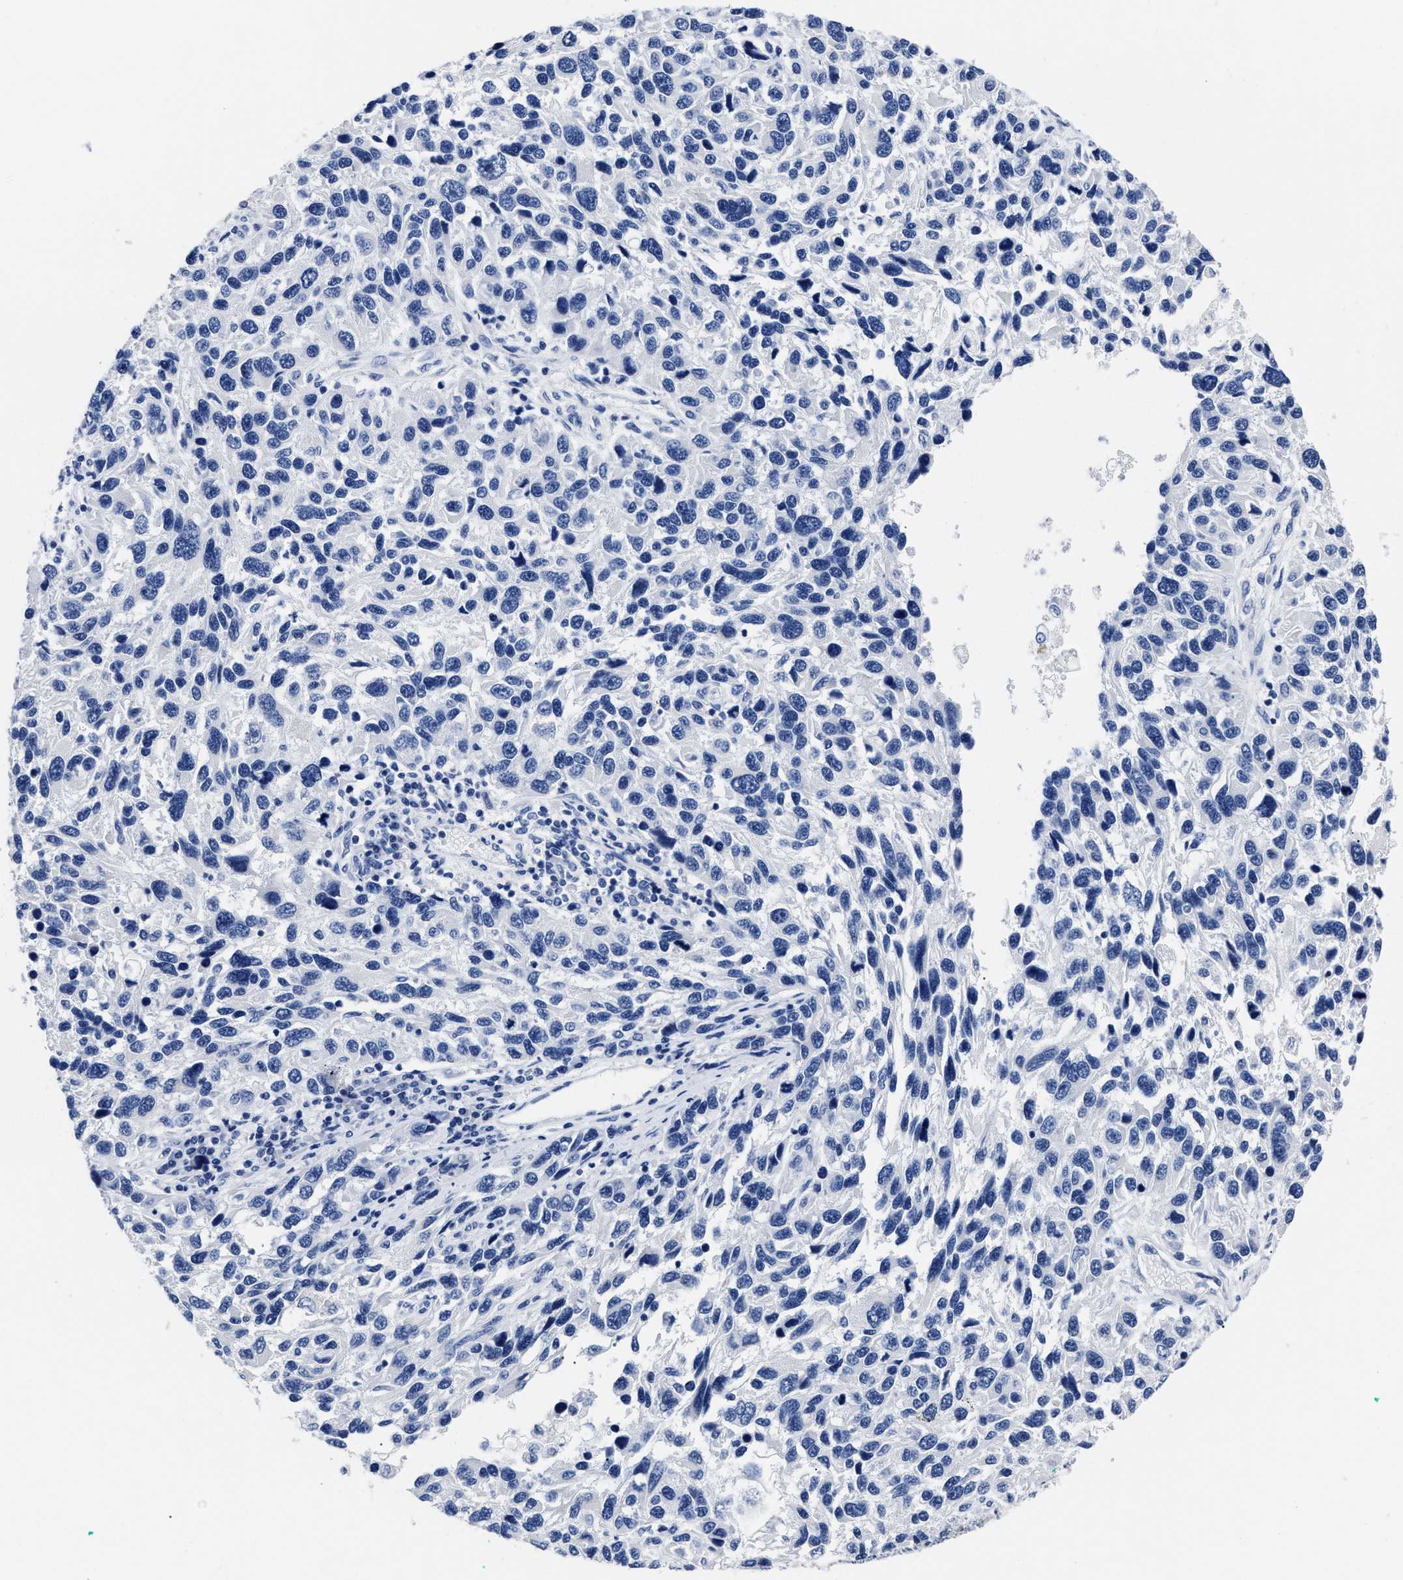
{"staining": {"intensity": "negative", "quantity": "none", "location": "none"}, "tissue": "melanoma", "cell_type": "Tumor cells", "image_type": "cancer", "snomed": [{"axis": "morphology", "description": "Malignant melanoma, NOS"}, {"axis": "topography", "description": "Skin"}], "caption": "DAB (3,3'-diaminobenzidine) immunohistochemical staining of melanoma reveals no significant positivity in tumor cells. (Brightfield microscopy of DAB (3,3'-diaminobenzidine) immunohistochemistry (IHC) at high magnification).", "gene": "ALPG", "patient": {"sex": "male", "age": 53}}